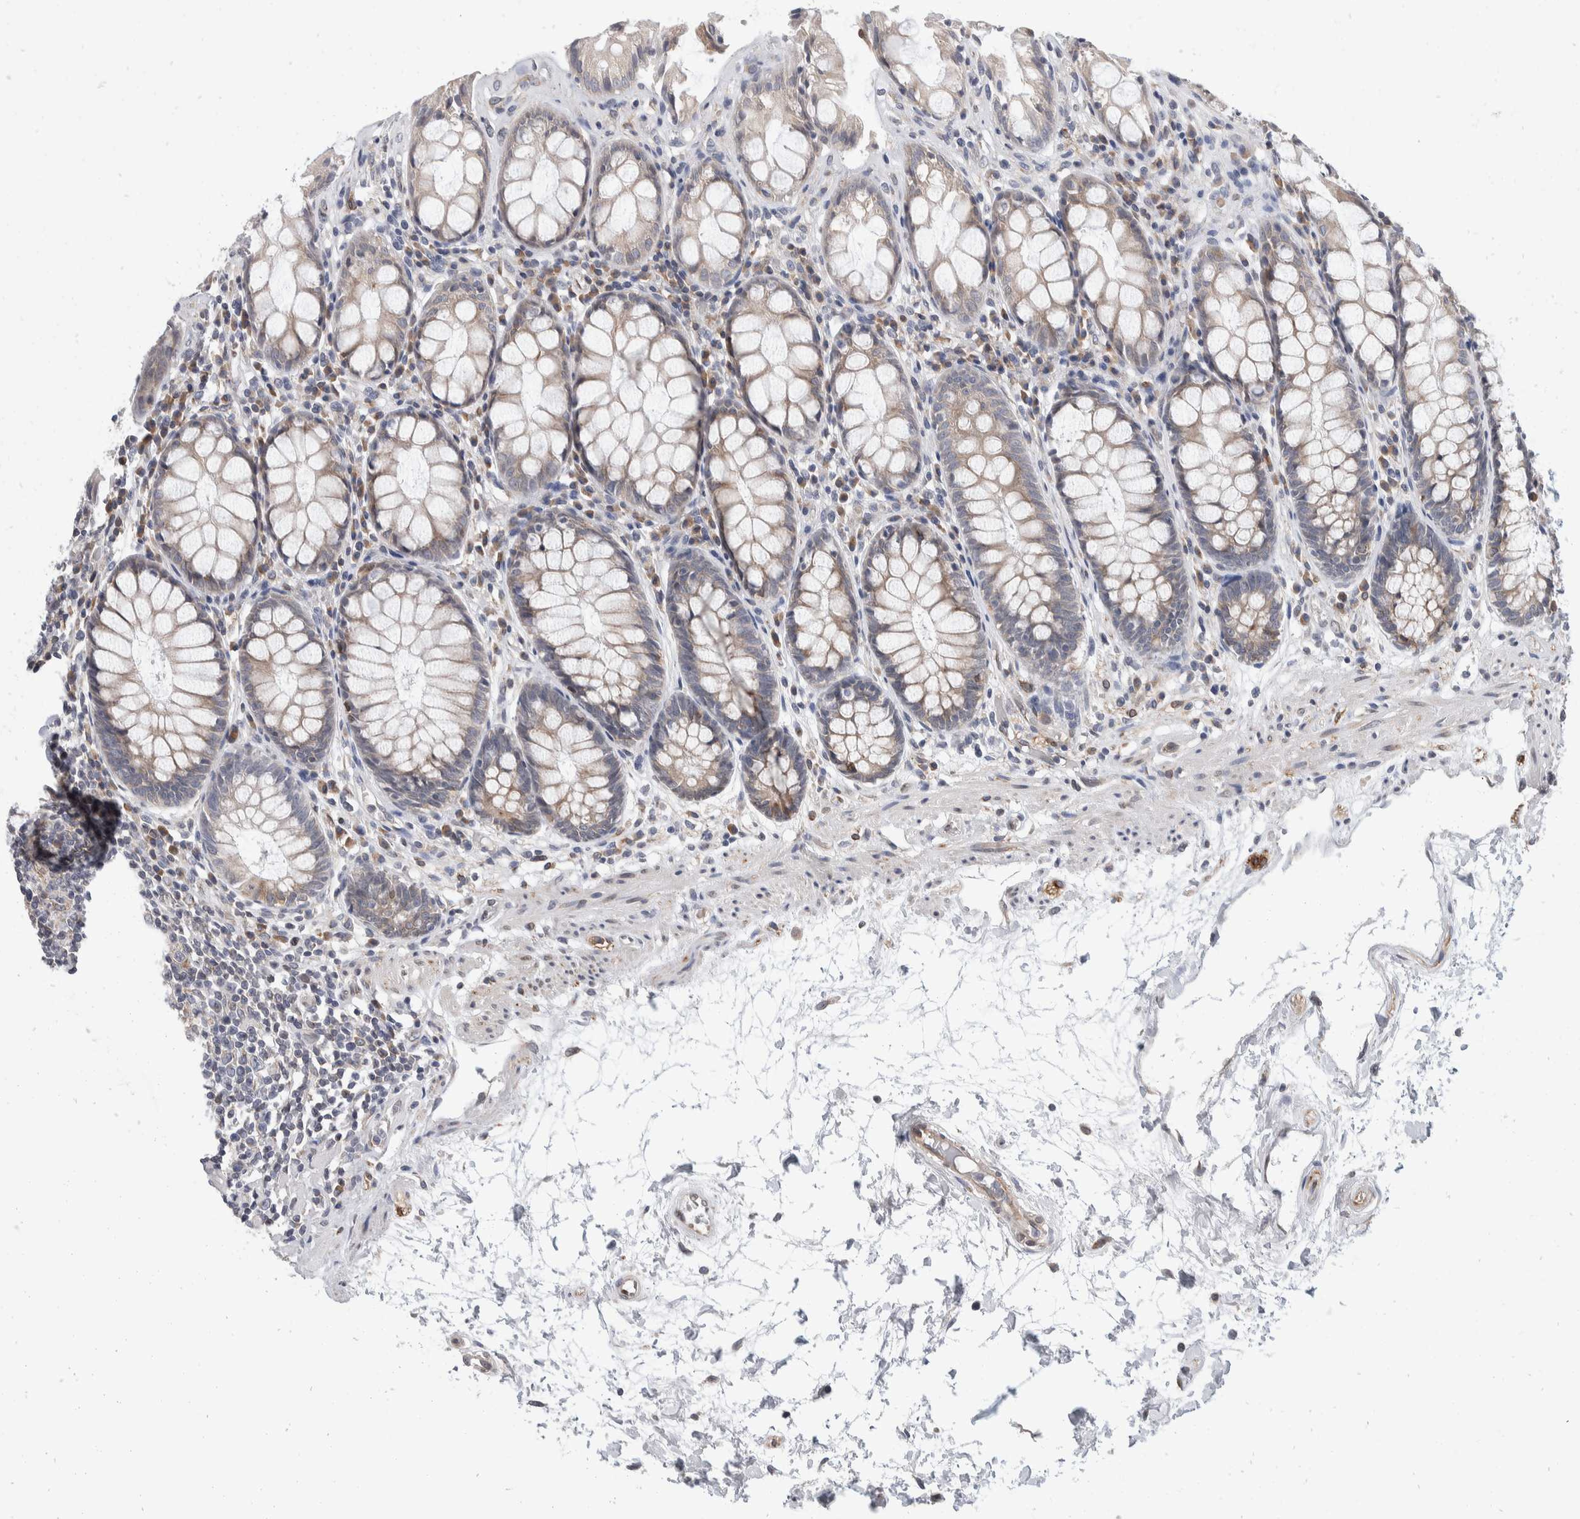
{"staining": {"intensity": "weak", "quantity": "25%-75%", "location": "cytoplasmic/membranous"}, "tissue": "rectum", "cell_type": "Glandular cells", "image_type": "normal", "snomed": [{"axis": "morphology", "description": "Normal tissue, NOS"}, {"axis": "topography", "description": "Rectum"}], "caption": "Immunohistochemistry (DAB) staining of benign rectum exhibits weak cytoplasmic/membranous protein staining in about 25%-75% of glandular cells.", "gene": "TMEM245", "patient": {"sex": "male", "age": 64}}